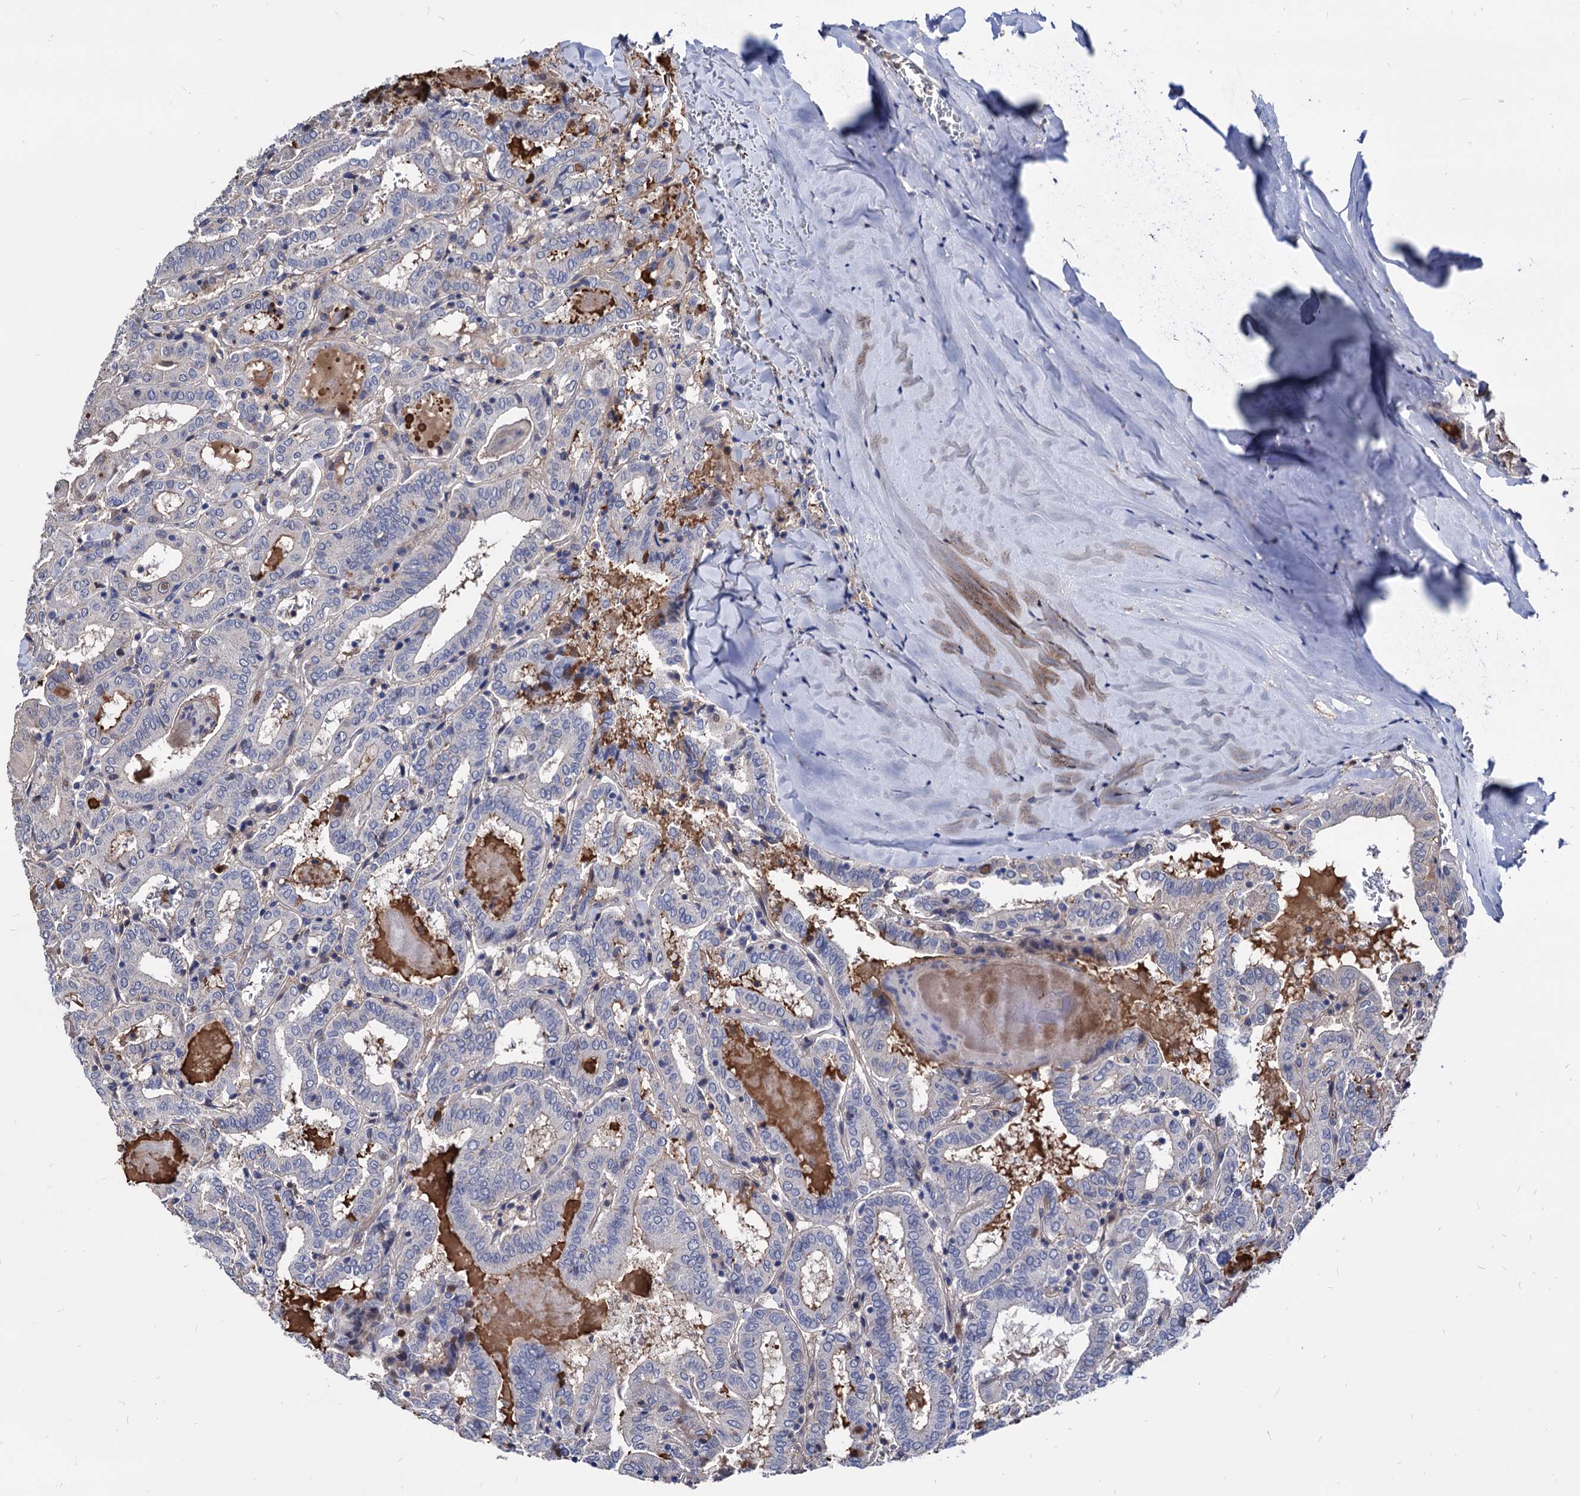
{"staining": {"intensity": "negative", "quantity": "none", "location": "none"}, "tissue": "thyroid cancer", "cell_type": "Tumor cells", "image_type": "cancer", "snomed": [{"axis": "morphology", "description": "Papillary adenocarcinoma, NOS"}, {"axis": "topography", "description": "Thyroid gland"}], "caption": "The immunohistochemistry (IHC) image has no significant positivity in tumor cells of thyroid cancer tissue.", "gene": "CPPED1", "patient": {"sex": "female", "age": 72}}